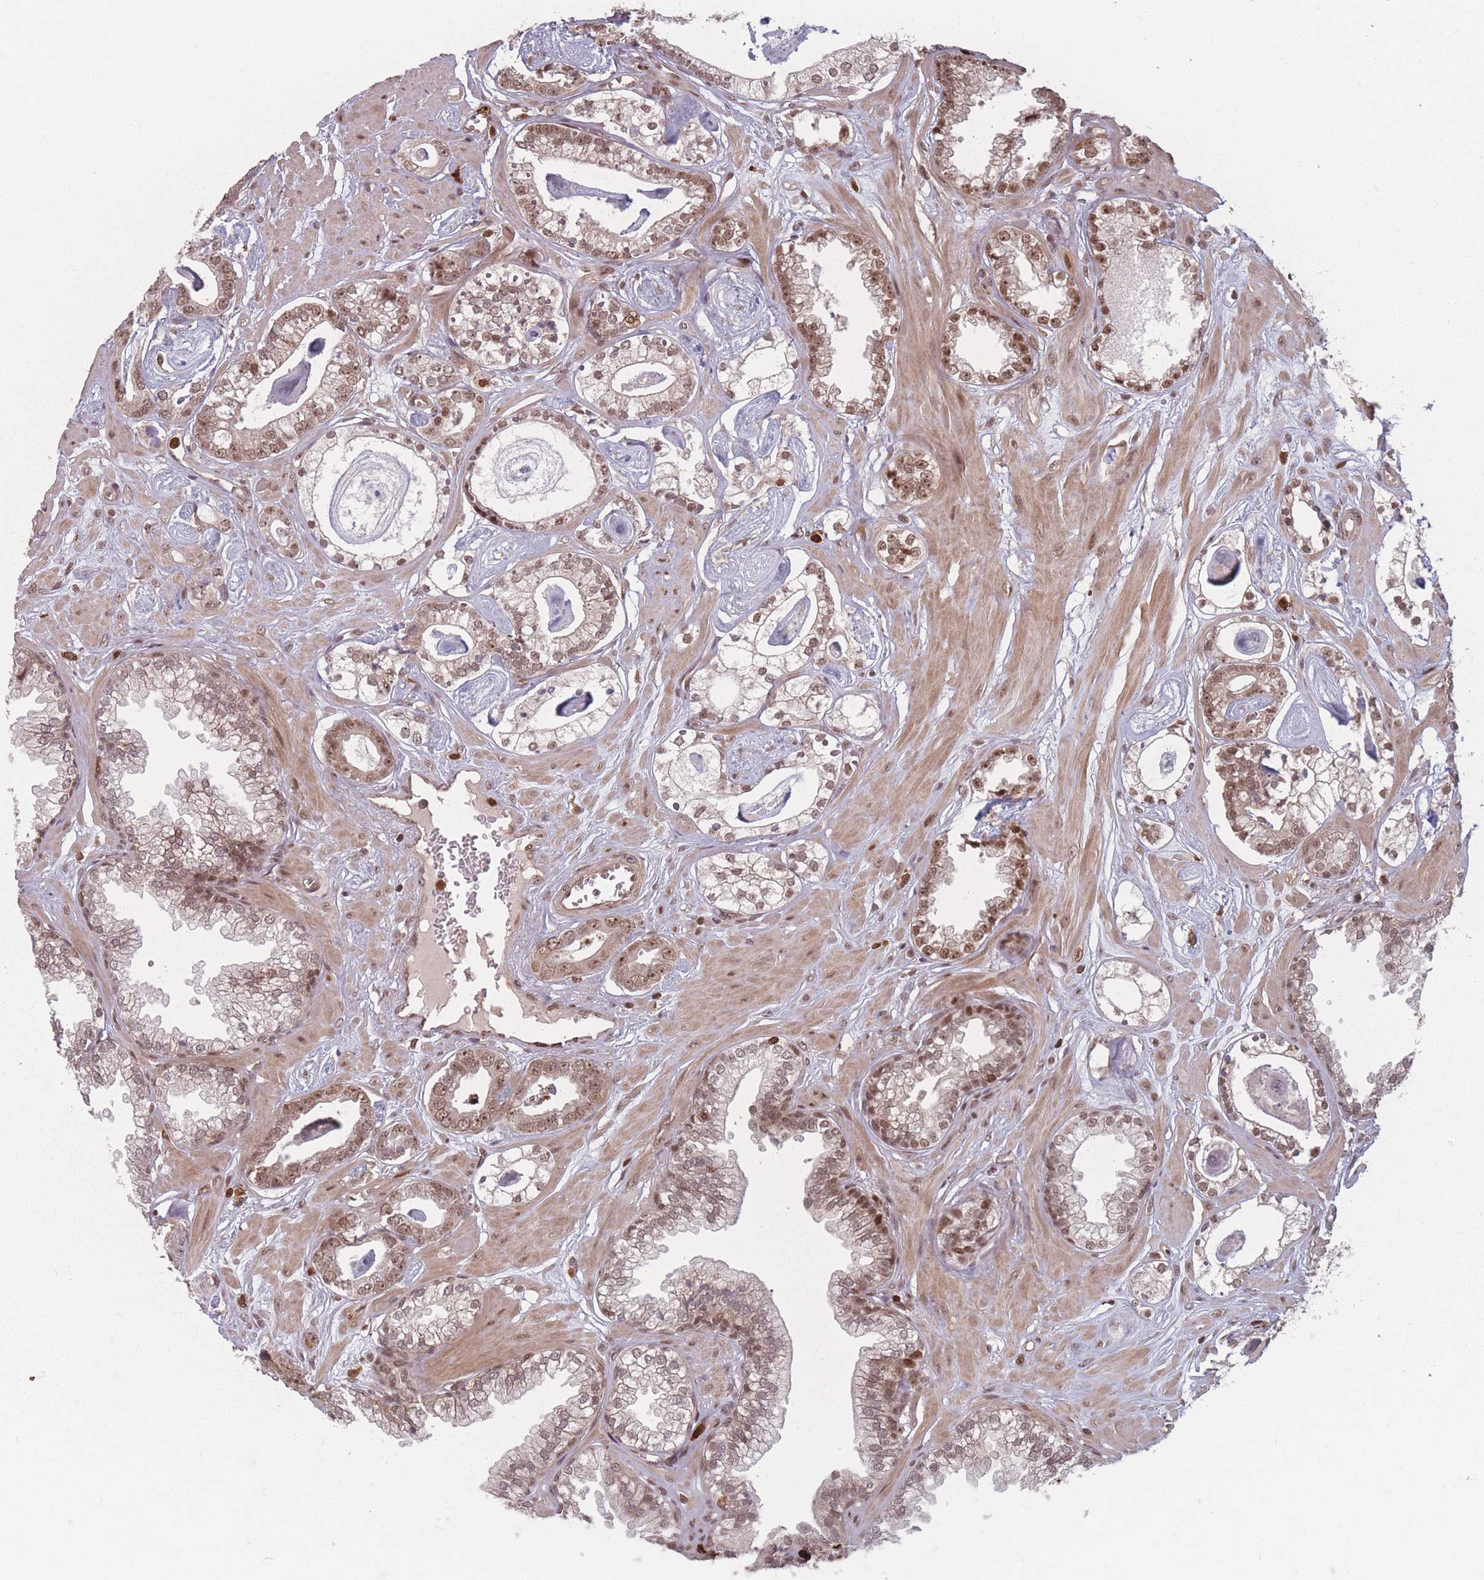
{"staining": {"intensity": "moderate", "quantity": ">75%", "location": "nuclear"}, "tissue": "prostate cancer", "cell_type": "Tumor cells", "image_type": "cancer", "snomed": [{"axis": "morphology", "description": "Adenocarcinoma, Low grade"}, {"axis": "topography", "description": "Prostate"}], "caption": "This photomicrograph shows immunohistochemistry staining of human prostate cancer, with medium moderate nuclear expression in approximately >75% of tumor cells.", "gene": "WDR55", "patient": {"sex": "male", "age": 60}}